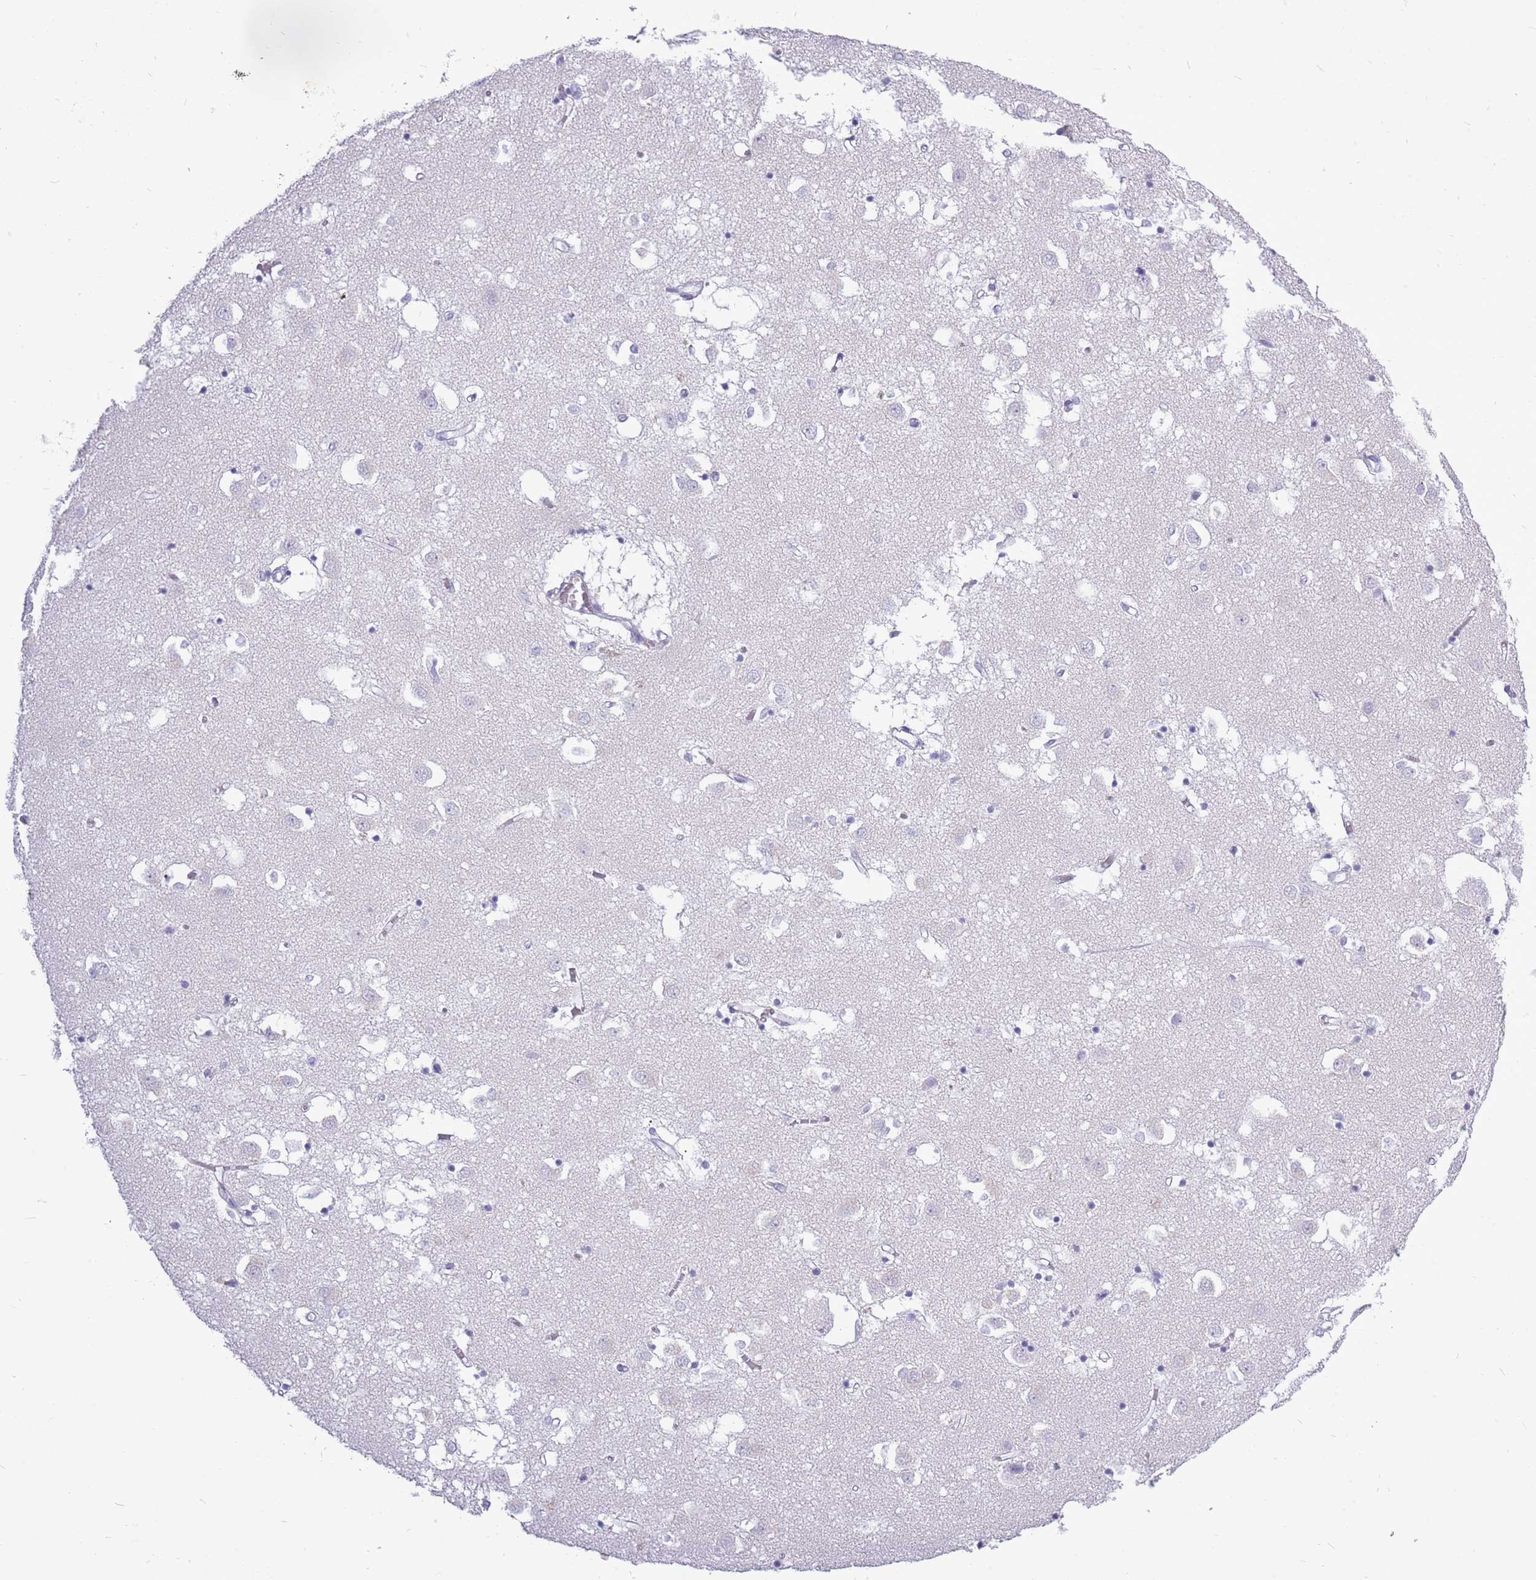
{"staining": {"intensity": "negative", "quantity": "none", "location": "none"}, "tissue": "caudate", "cell_type": "Glial cells", "image_type": "normal", "snomed": [{"axis": "morphology", "description": "Normal tissue, NOS"}, {"axis": "topography", "description": "Lateral ventricle wall"}], "caption": "The histopathology image reveals no staining of glial cells in normal caudate.", "gene": "ZNF425", "patient": {"sex": "male", "age": 70}}